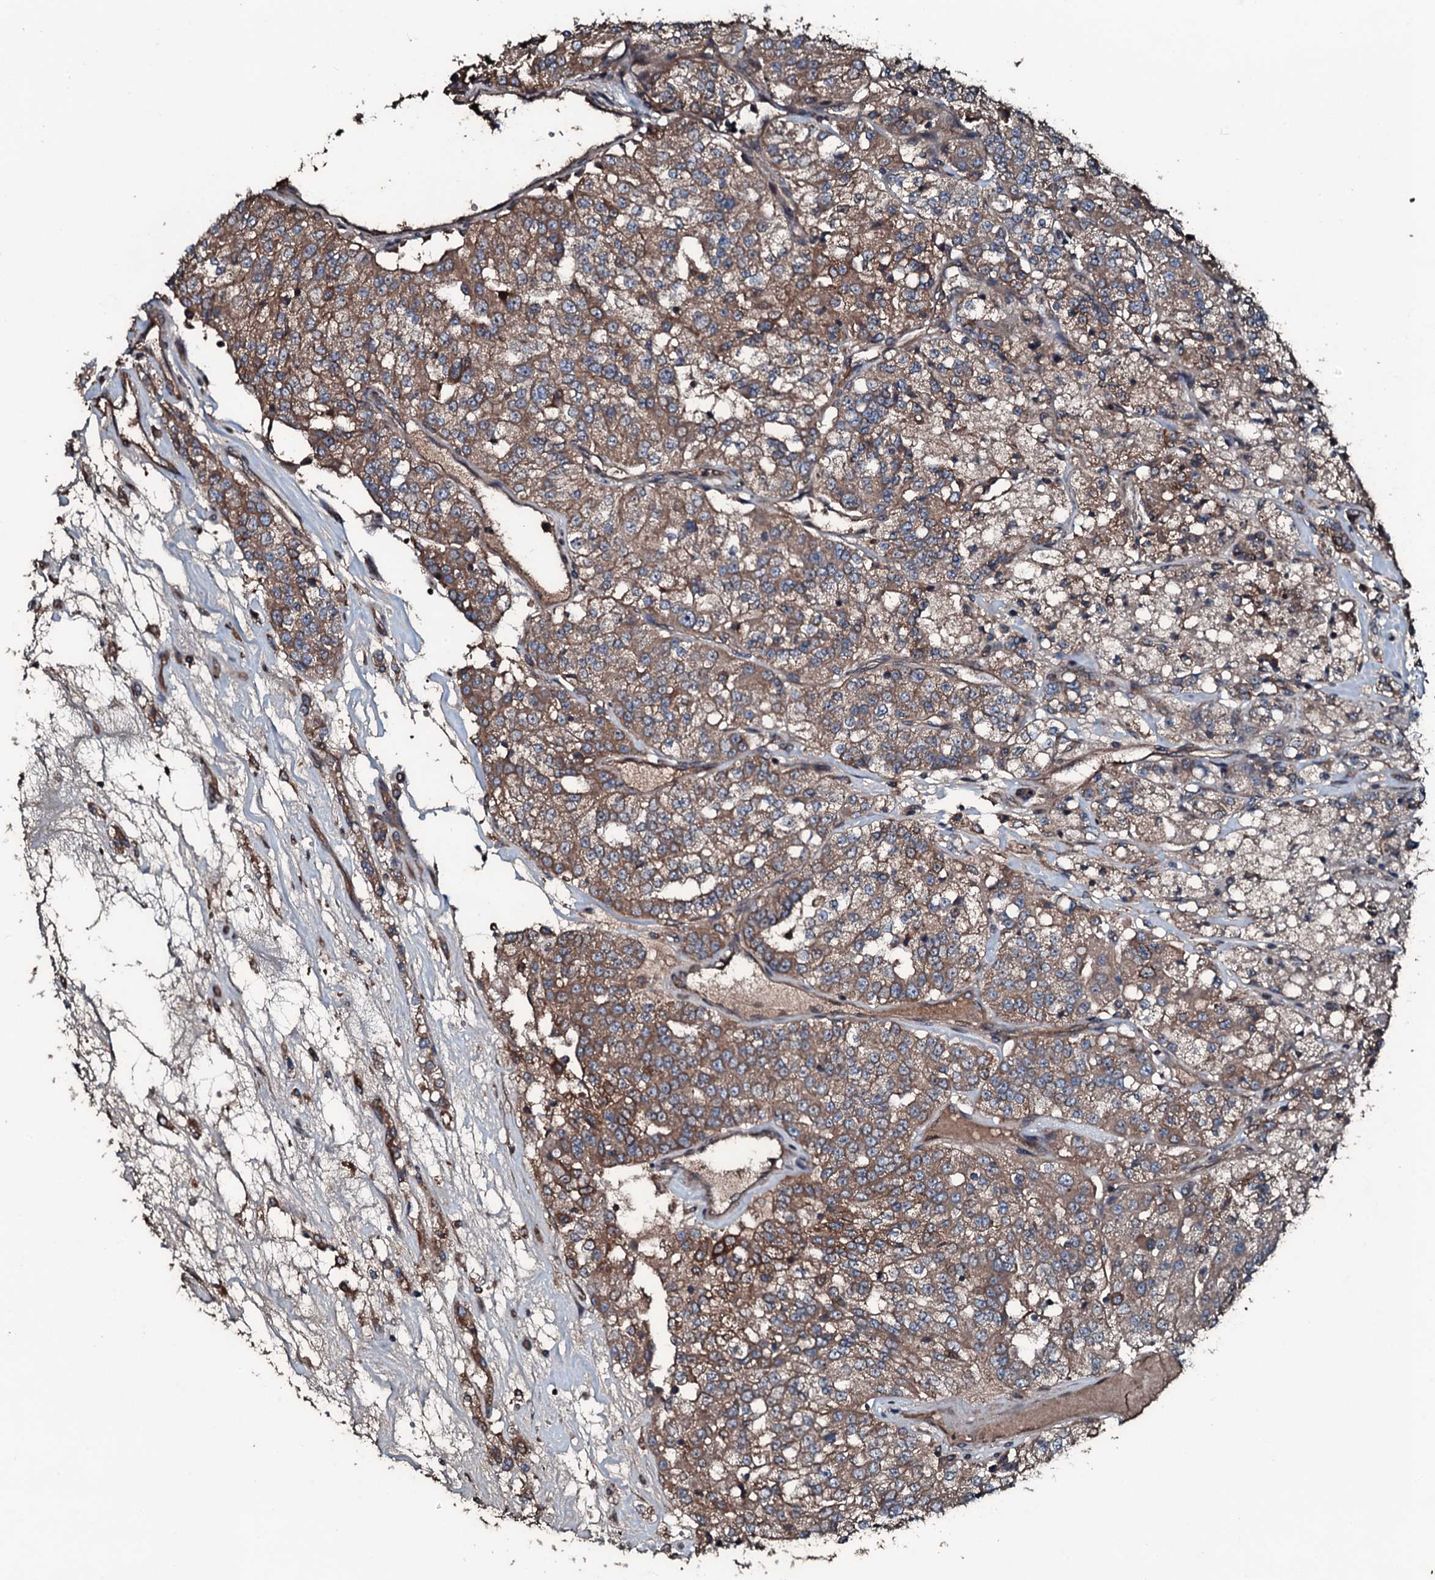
{"staining": {"intensity": "moderate", "quantity": ">75%", "location": "cytoplasmic/membranous"}, "tissue": "renal cancer", "cell_type": "Tumor cells", "image_type": "cancer", "snomed": [{"axis": "morphology", "description": "Adenocarcinoma, NOS"}, {"axis": "topography", "description": "Kidney"}], "caption": "Human renal cancer (adenocarcinoma) stained with a brown dye shows moderate cytoplasmic/membranous positive positivity in about >75% of tumor cells.", "gene": "AARS1", "patient": {"sex": "female", "age": 63}}